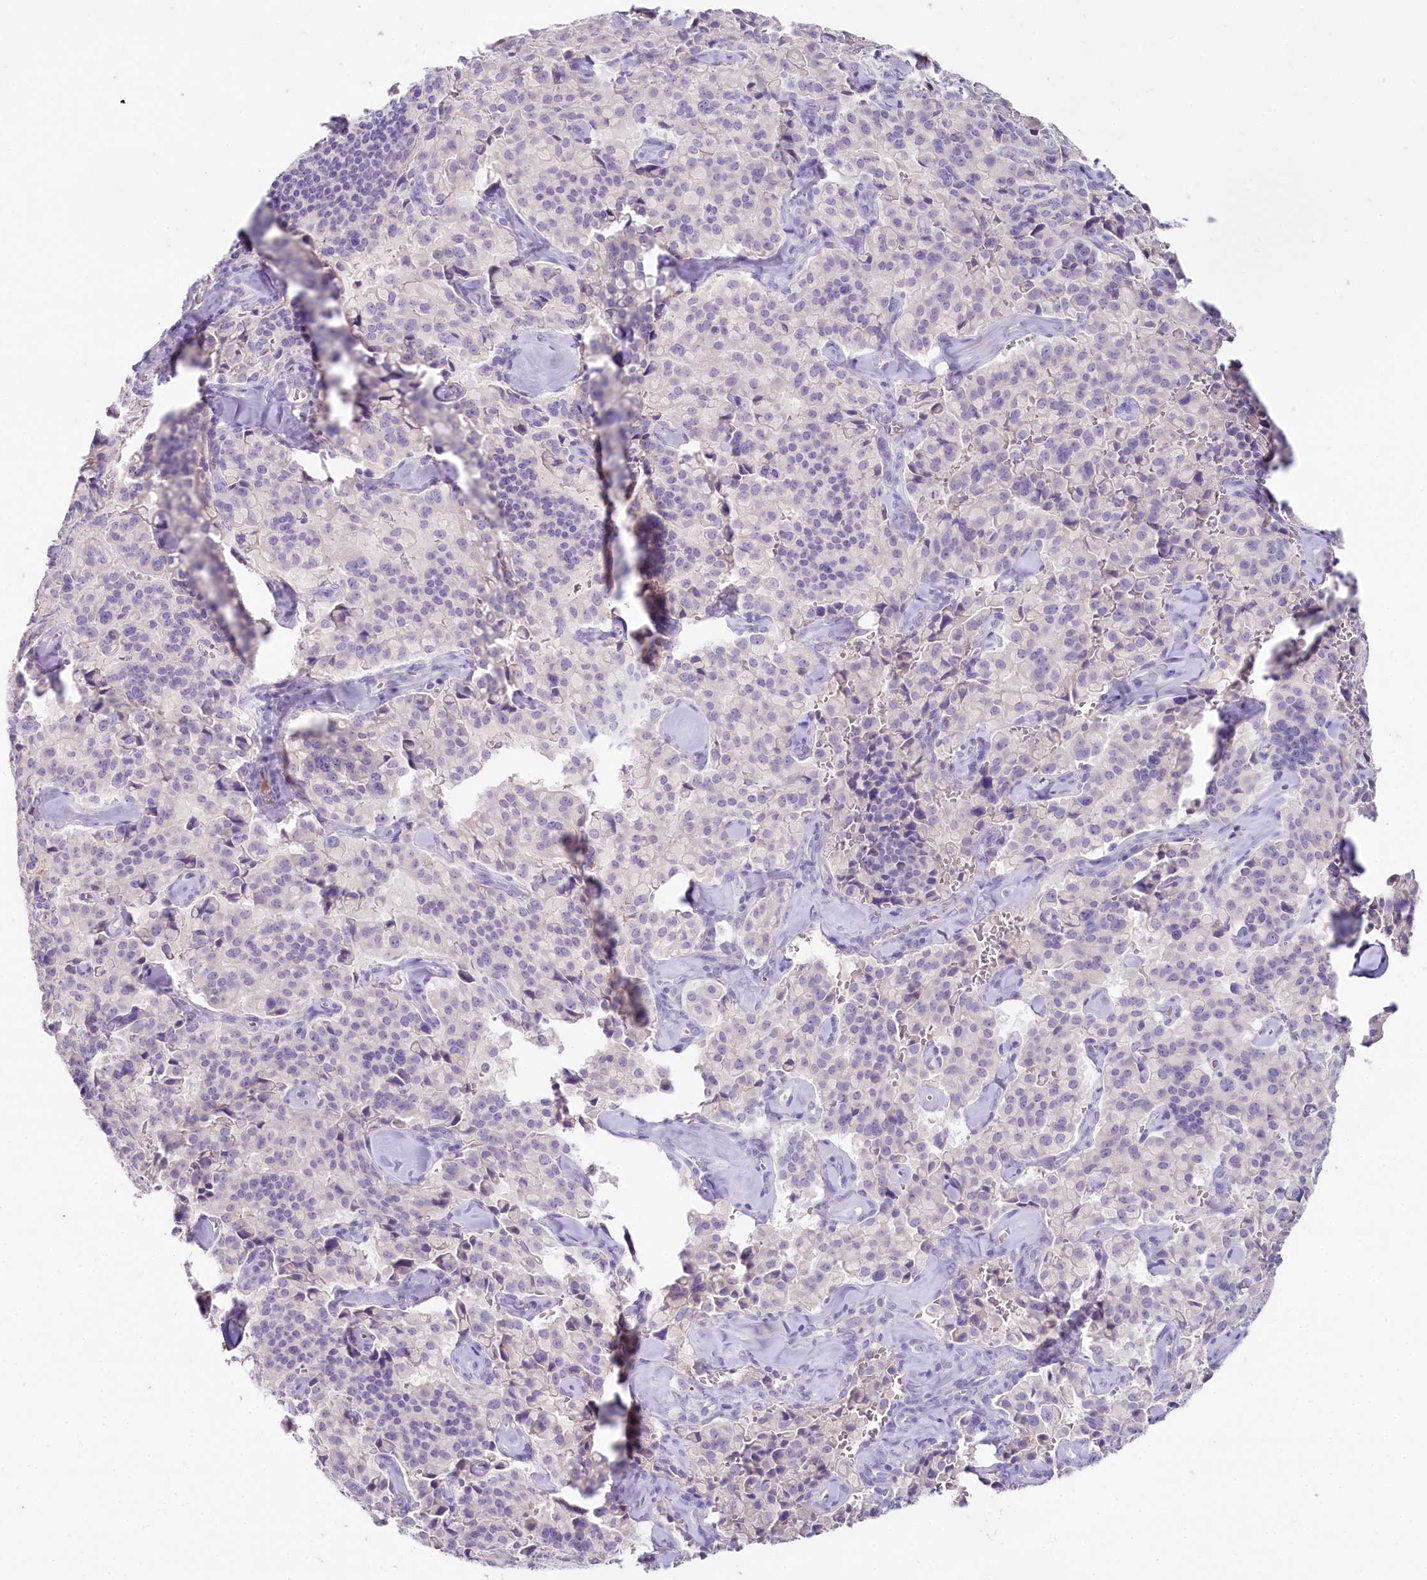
{"staining": {"intensity": "negative", "quantity": "none", "location": "none"}, "tissue": "pancreatic cancer", "cell_type": "Tumor cells", "image_type": "cancer", "snomed": [{"axis": "morphology", "description": "Adenocarcinoma, NOS"}, {"axis": "topography", "description": "Pancreas"}], "caption": "A photomicrograph of human adenocarcinoma (pancreatic) is negative for staining in tumor cells.", "gene": "HPD", "patient": {"sex": "male", "age": 65}}